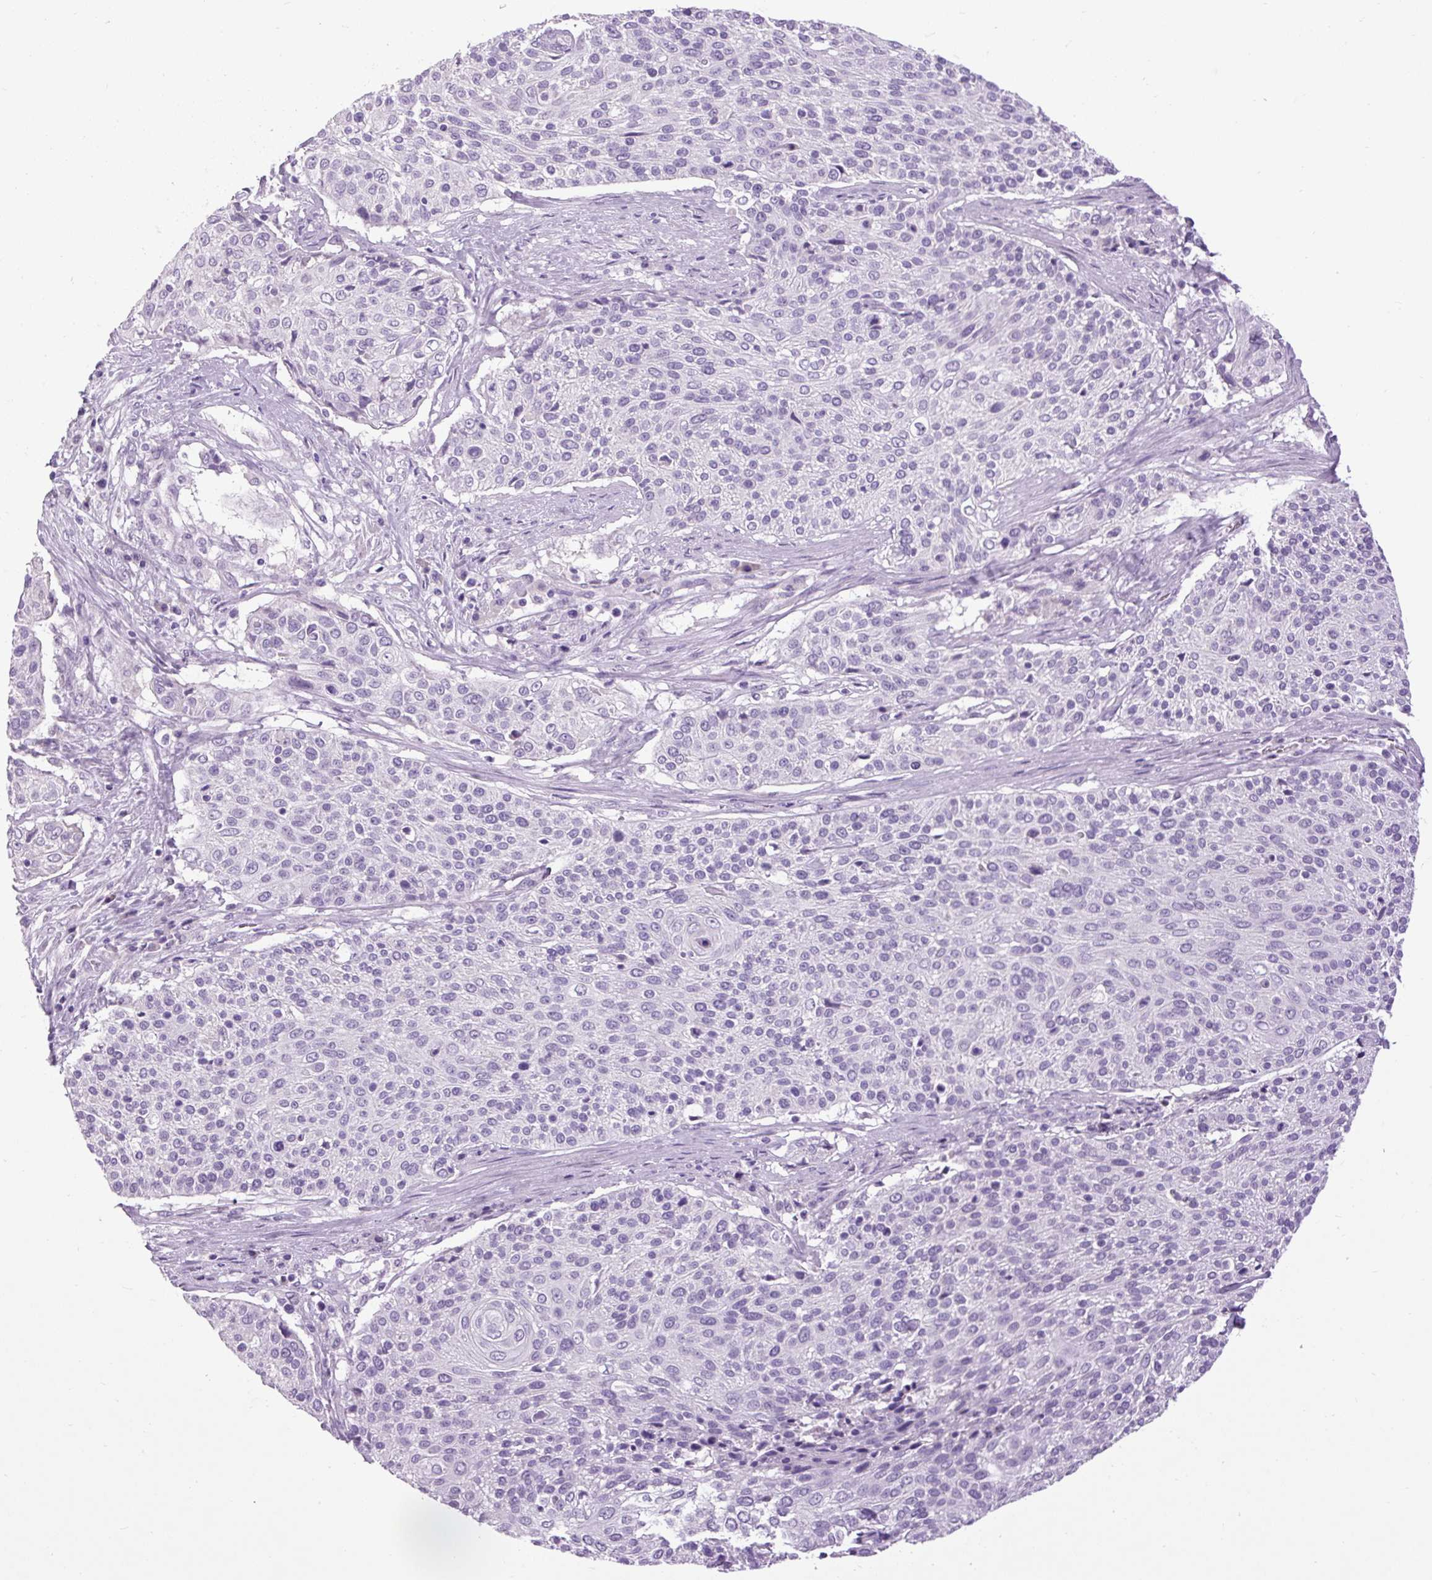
{"staining": {"intensity": "negative", "quantity": "none", "location": "none"}, "tissue": "cervical cancer", "cell_type": "Tumor cells", "image_type": "cancer", "snomed": [{"axis": "morphology", "description": "Squamous cell carcinoma, NOS"}, {"axis": "topography", "description": "Cervix"}], "caption": "The histopathology image displays no staining of tumor cells in cervical cancer. (DAB (3,3'-diaminobenzidine) immunohistochemistry, high magnification).", "gene": "FABP7", "patient": {"sex": "female", "age": 31}}